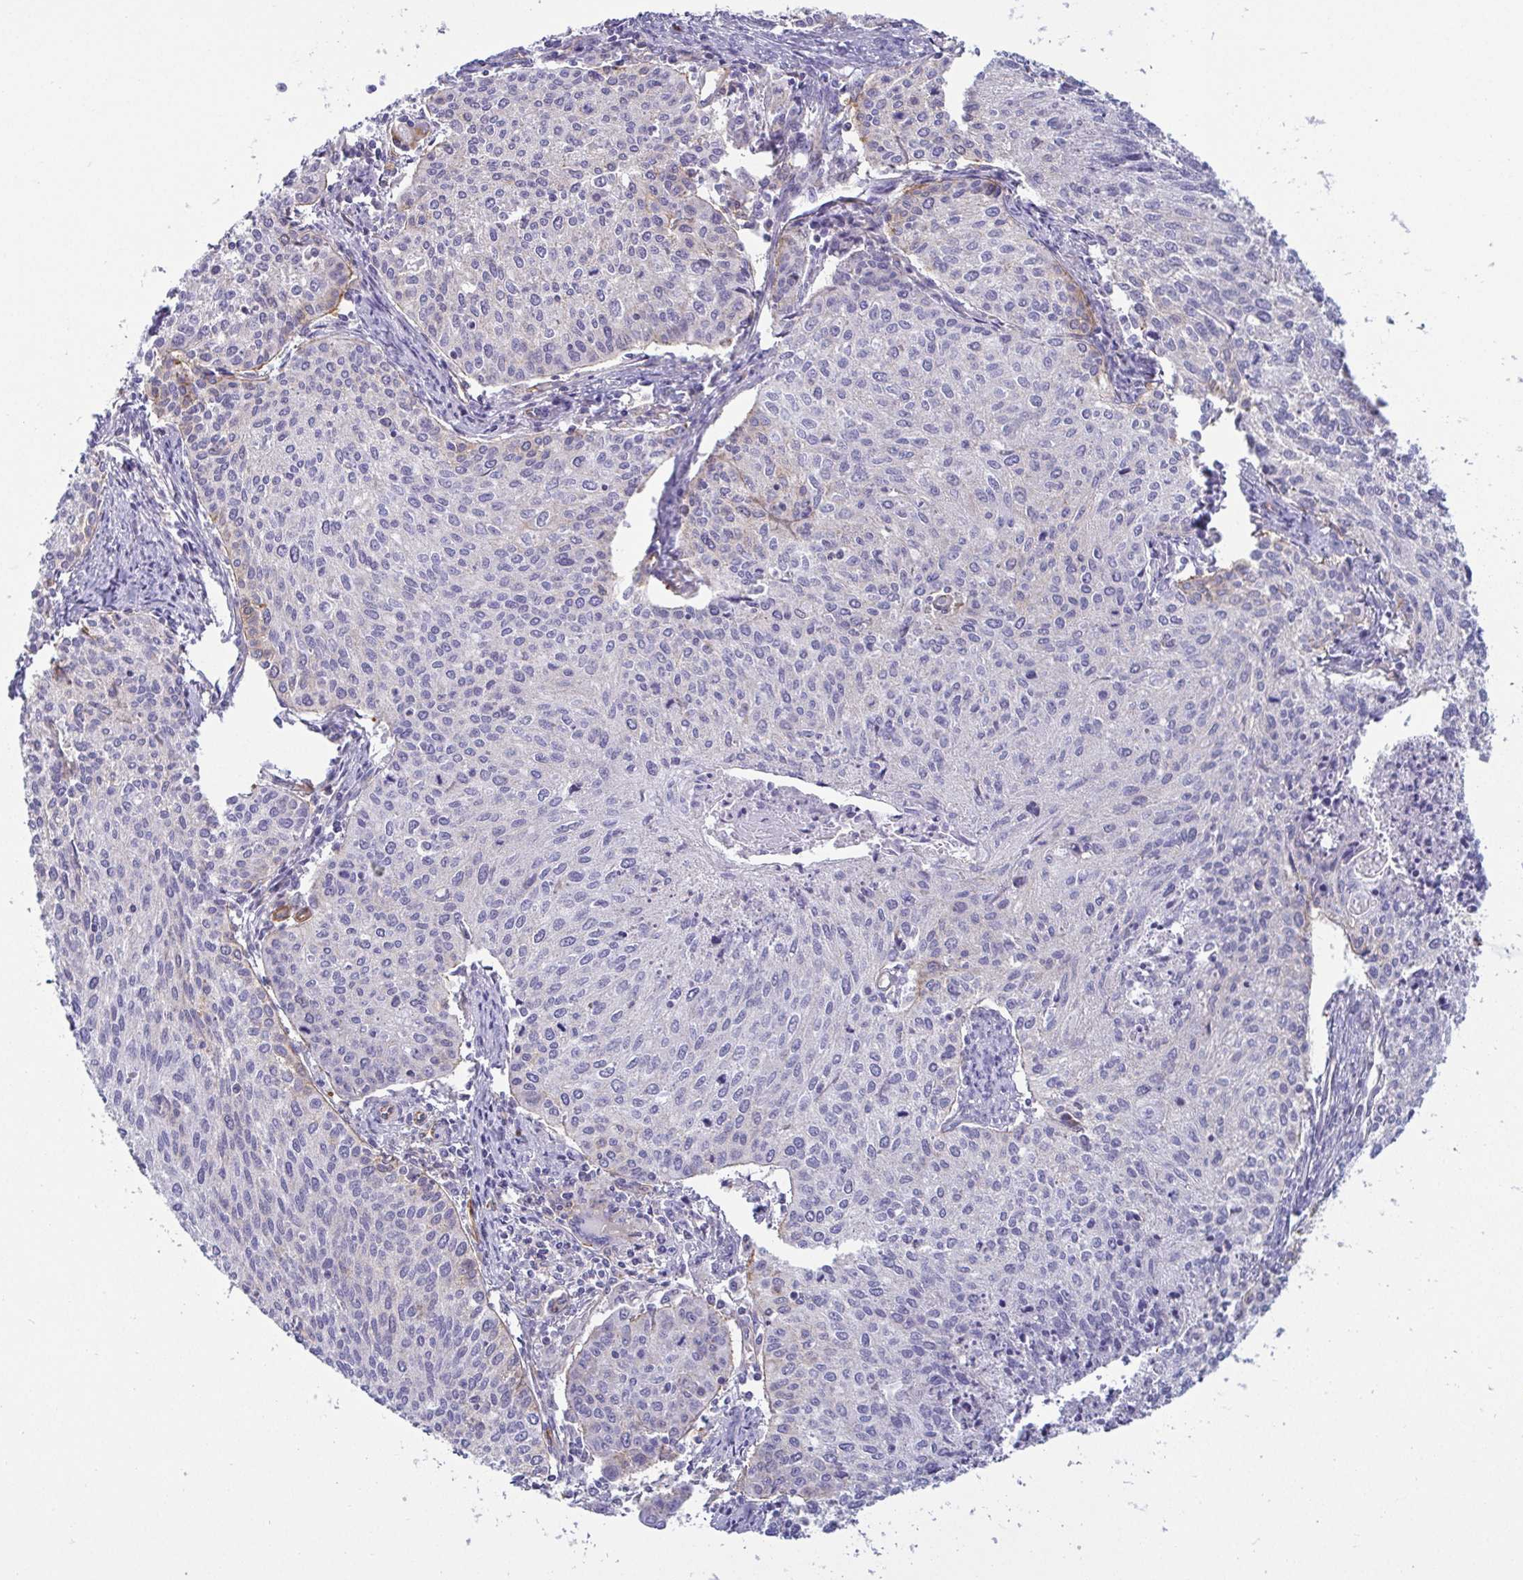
{"staining": {"intensity": "weak", "quantity": "<25%", "location": "cytoplasmic/membranous"}, "tissue": "cervical cancer", "cell_type": "Tumor cells", "image_type": "cancer", "snomed": [{"axis": "morphology", "description": "Squamous cell carcinoma, NOS"}, {"axis": "topography", "description": "Cervix"}], "caption": "Cervical squamous cell carcinoma was stained to show a protein in brown. There is no significant expression in tumor cells. Brightfield microscopy of immunohistochemistry stained with DAB (brown) and hematoxylin (blue), captured at high magnification.", "gene": "LIMA1", "patient": {"sex": "female", "age": 38}}